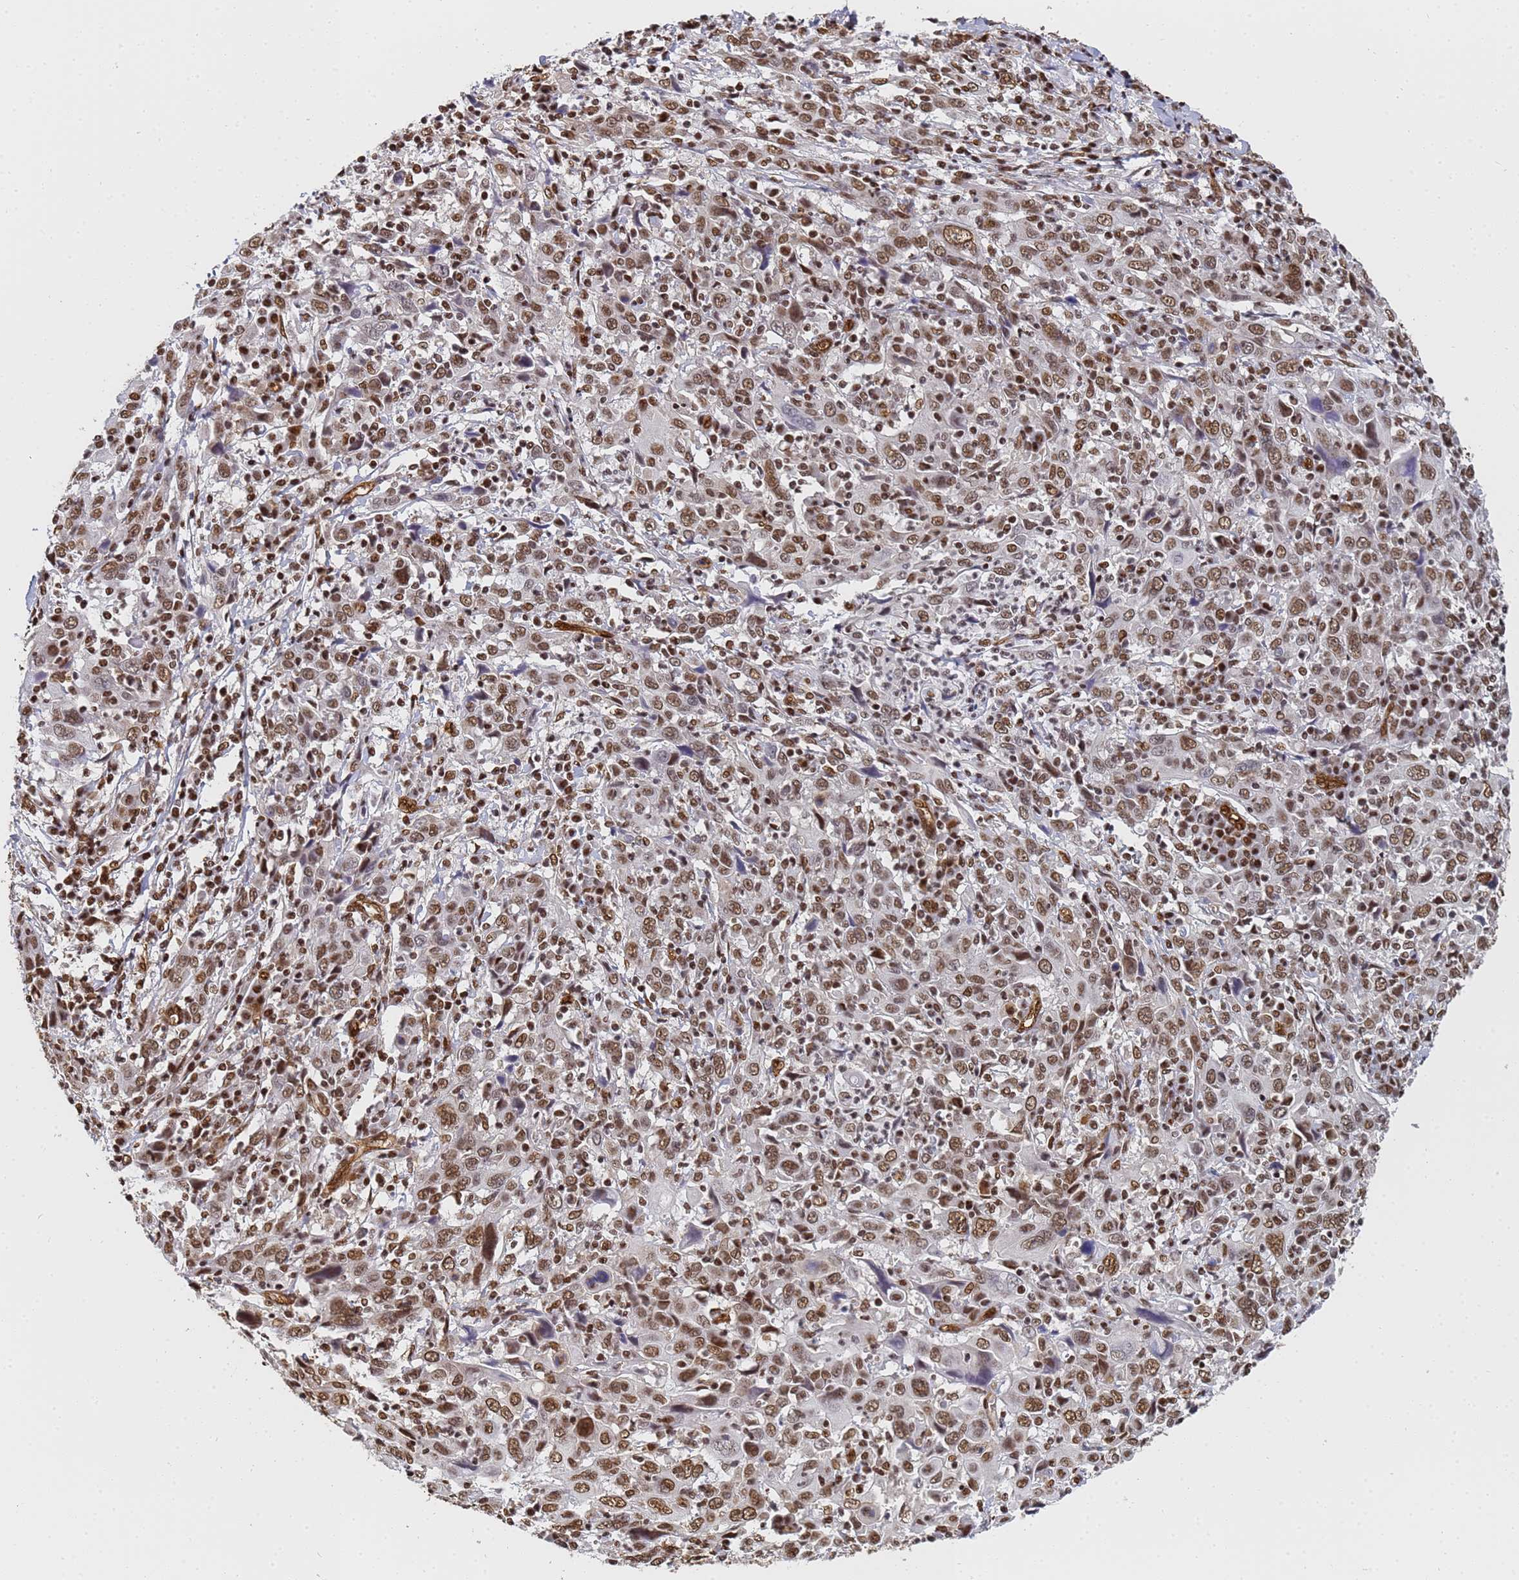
{"staining": {"intensity": "moderate", "quantity": ">75%", "location": "nuclear"}, "tissue": "cervical cancer", "cell_type": "Tumor cells", "image_type": "cancer", "snomed": [{"axis": "morphology", "description": "Squamous cell carcinoma, NOS"}, {"axis": "topography", "description": "Cervix"}], "caption": "Cervical squamous cell carcinoma tissue reveals moderate nuclear expression in about >75% of tumor cells, visualized by immunohistochemistry. (DAB (3,3'-diaminobenzidine) IHC with brightfield microscopy, high magnification).", "gene": "RAVER2", "patient": {"sex": "female", "age": 46}}